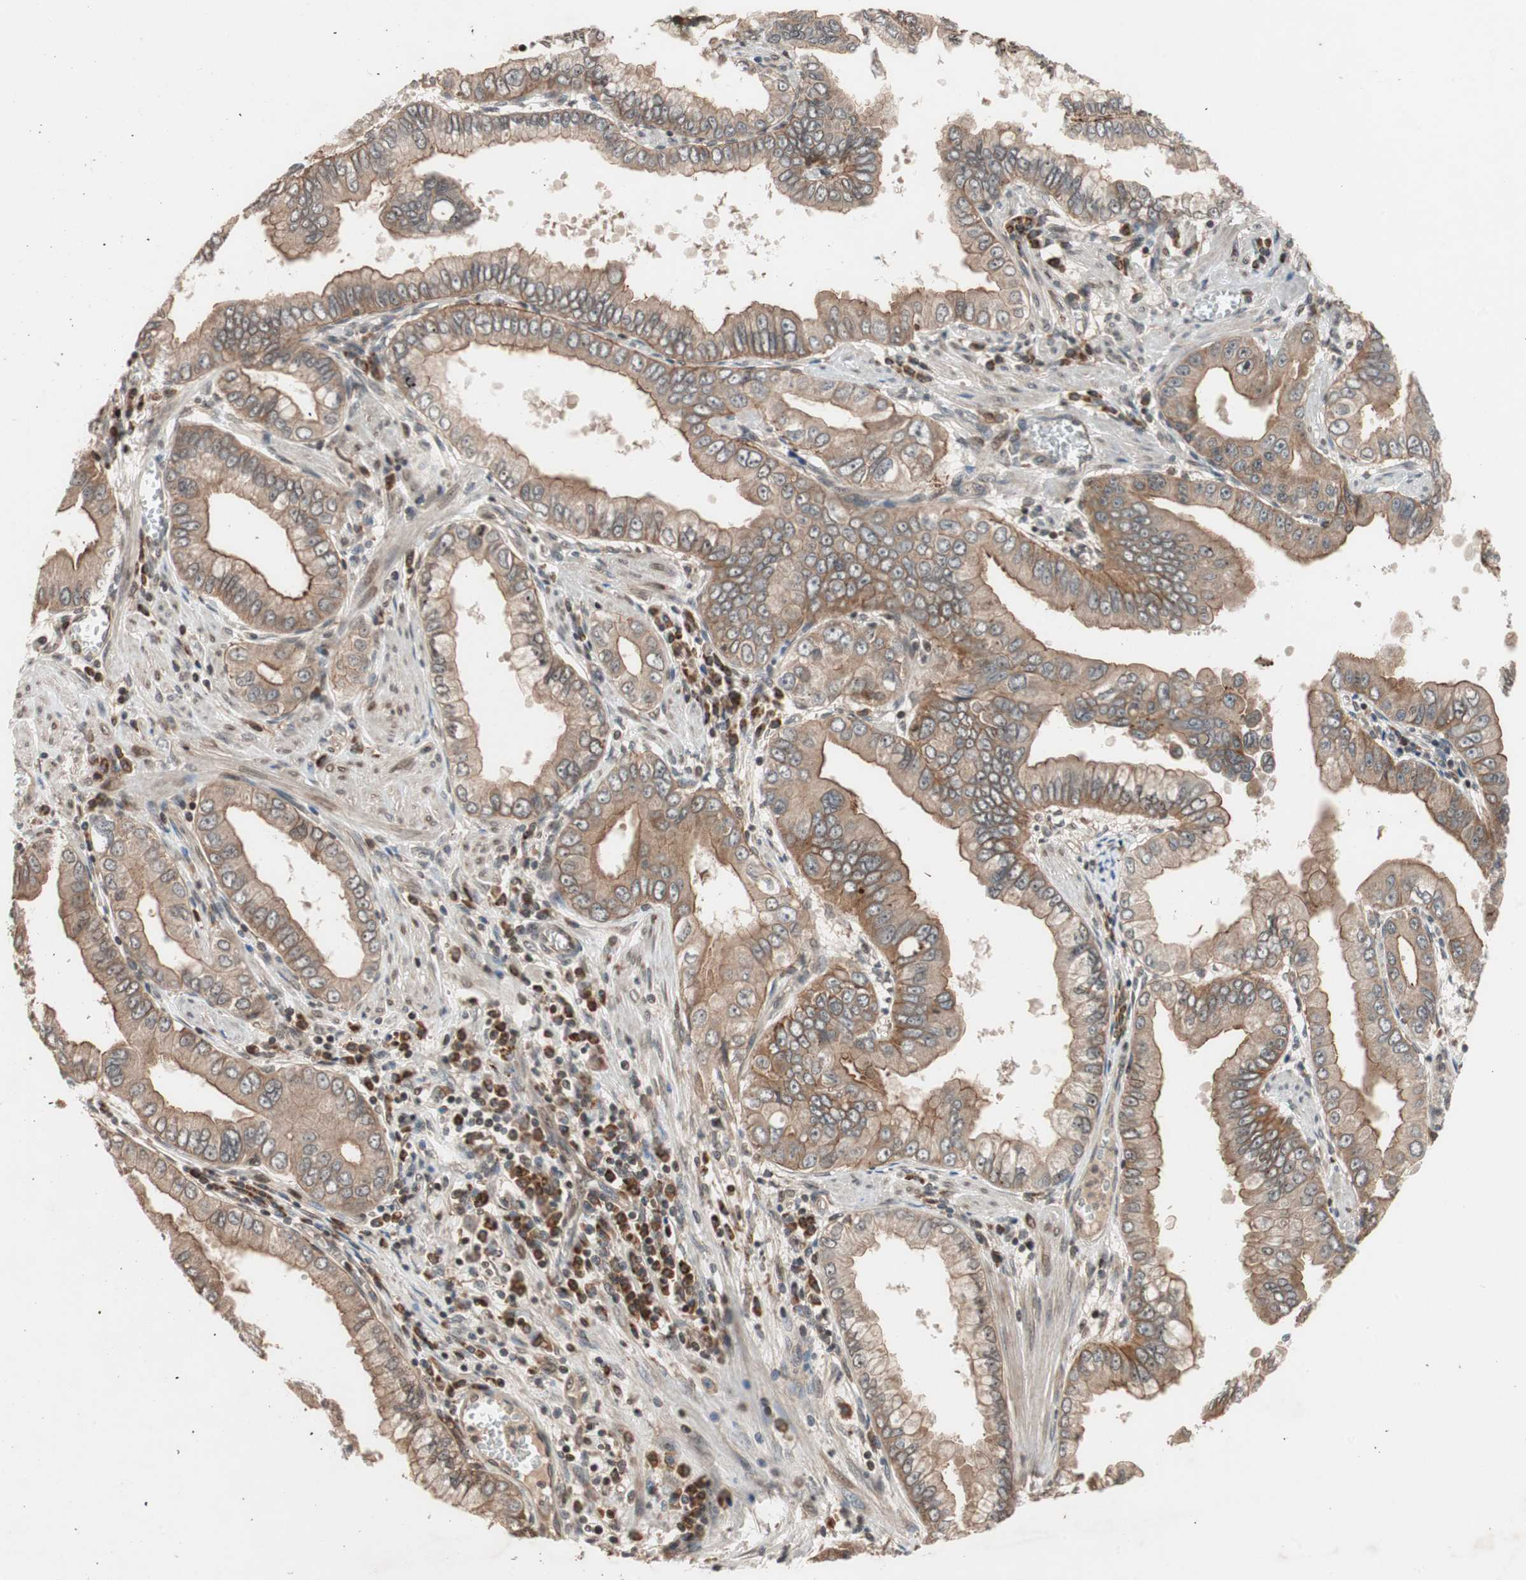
{"staining": {"intensity": "moderate", "quantity": ">75%", "location": "cytoplasmic/membranous"}, "tissue": "pancreatic cancer", "cell_type": "Tumor cells", "image_type": "cancer", "snomed": [{"axis": "morphology", "description": "Normal tissue, NOS"}, {"axis": "topography", "description": "Lymph node"}], "caption": "Human pancreatic cancer stained for a protein (brown) shows moderate cytoplasmic/membranous positive expression in about >75% of tumor cells.", "gene": "NF2", "patient": {"sex": "male", "age": 50}}